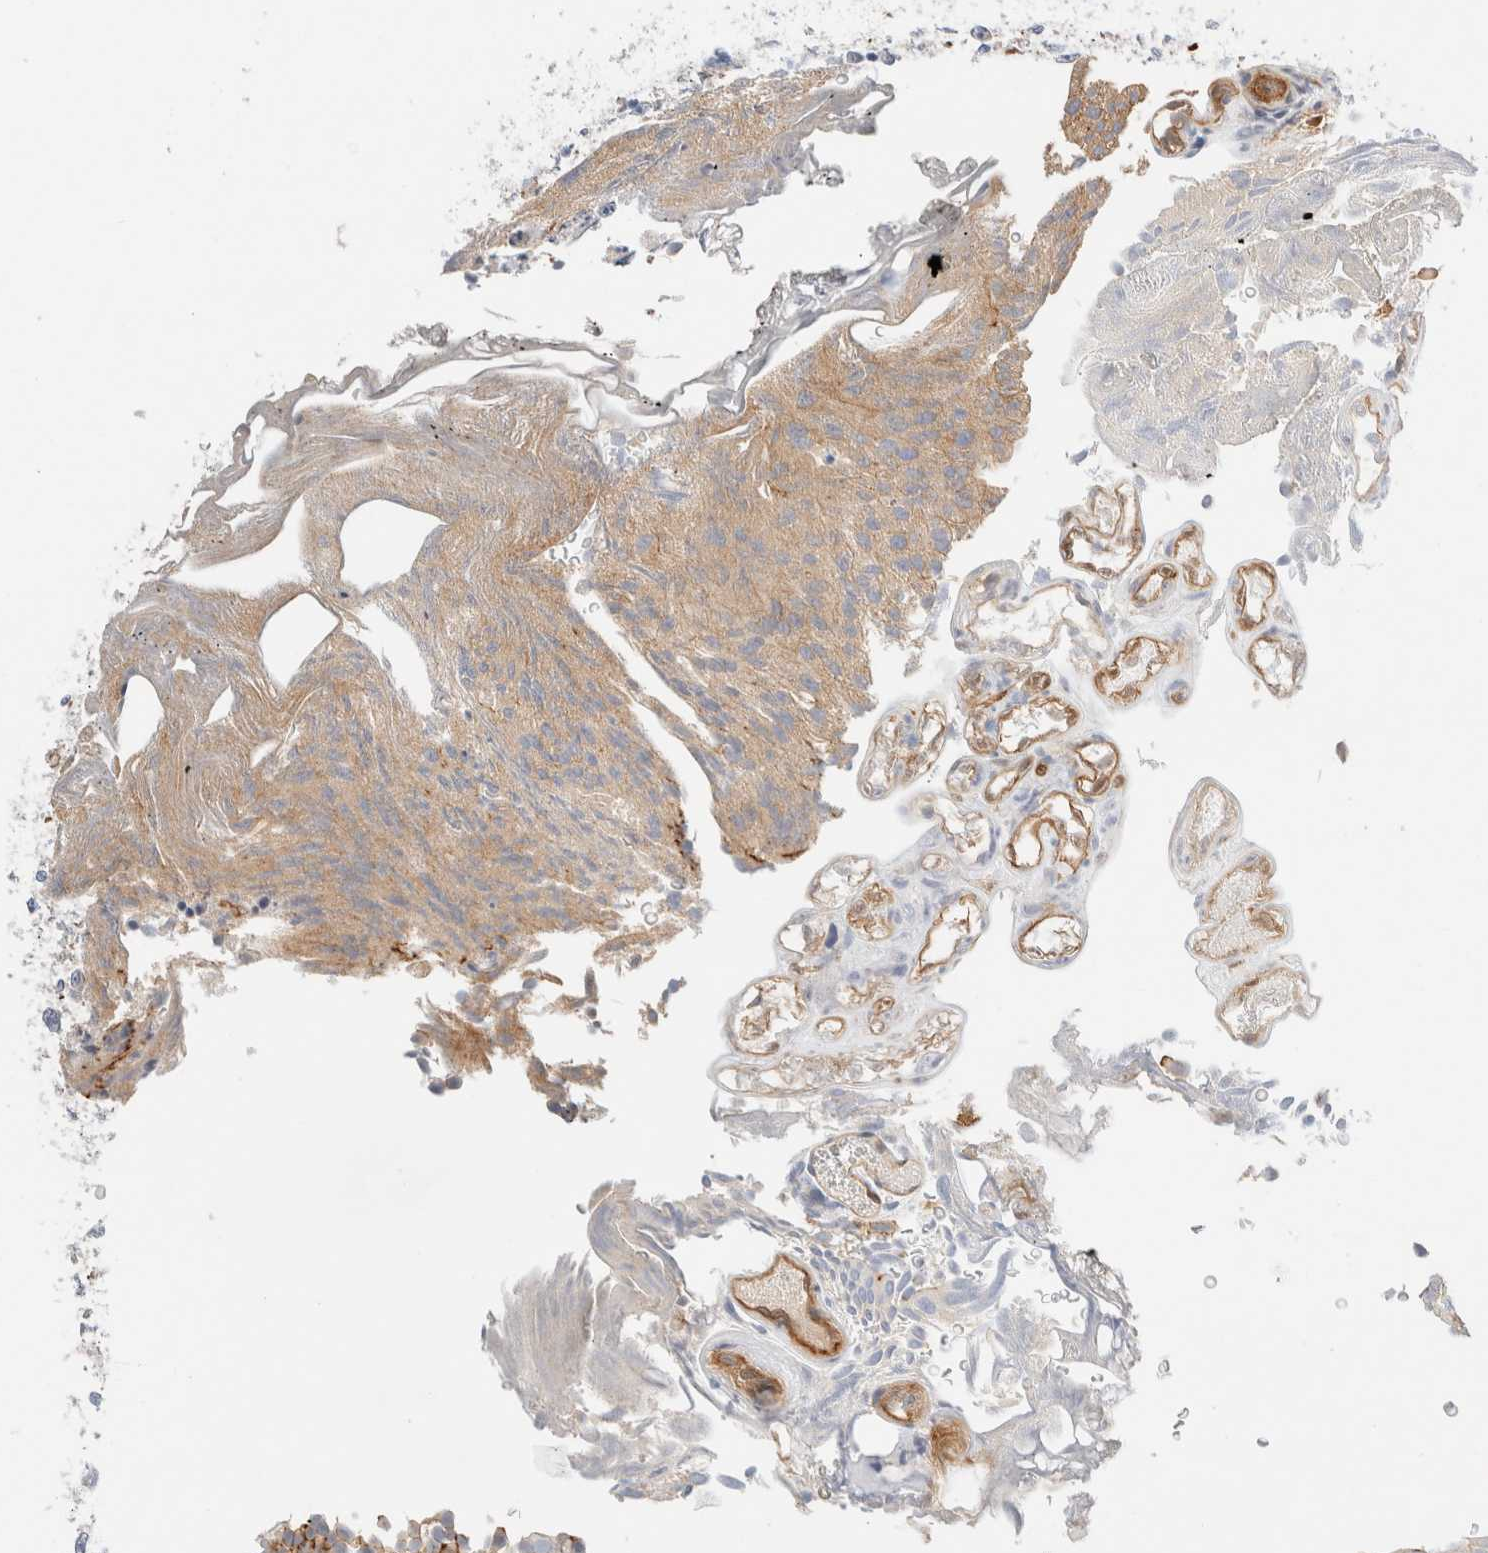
{"staining": {"intensity": "weak", "quantity": ">75%", "location": "cytoplasmic/membranous"}, "tissue": "urothelial cancer", "cell_type": "Tumor cells", "image_type": "cancer", "snomed": [{"axis": "morphology", "description": "Urothelial carcinoma, Low grade"}, {"axis": "topography", "description": "Urinary bladder"}], "caption": "Tumor cells exhibit low levels of weak cytoplasmic/membranous staining in approximately >75% of cells in low-grade urothelial carcinoma. (DAB (3,3'-diaminobenzidine) = brown stain, brightfield microscopy at high magnification).", "gene": "LMCD1", "patient": {"sex": "male", "age": 78}}